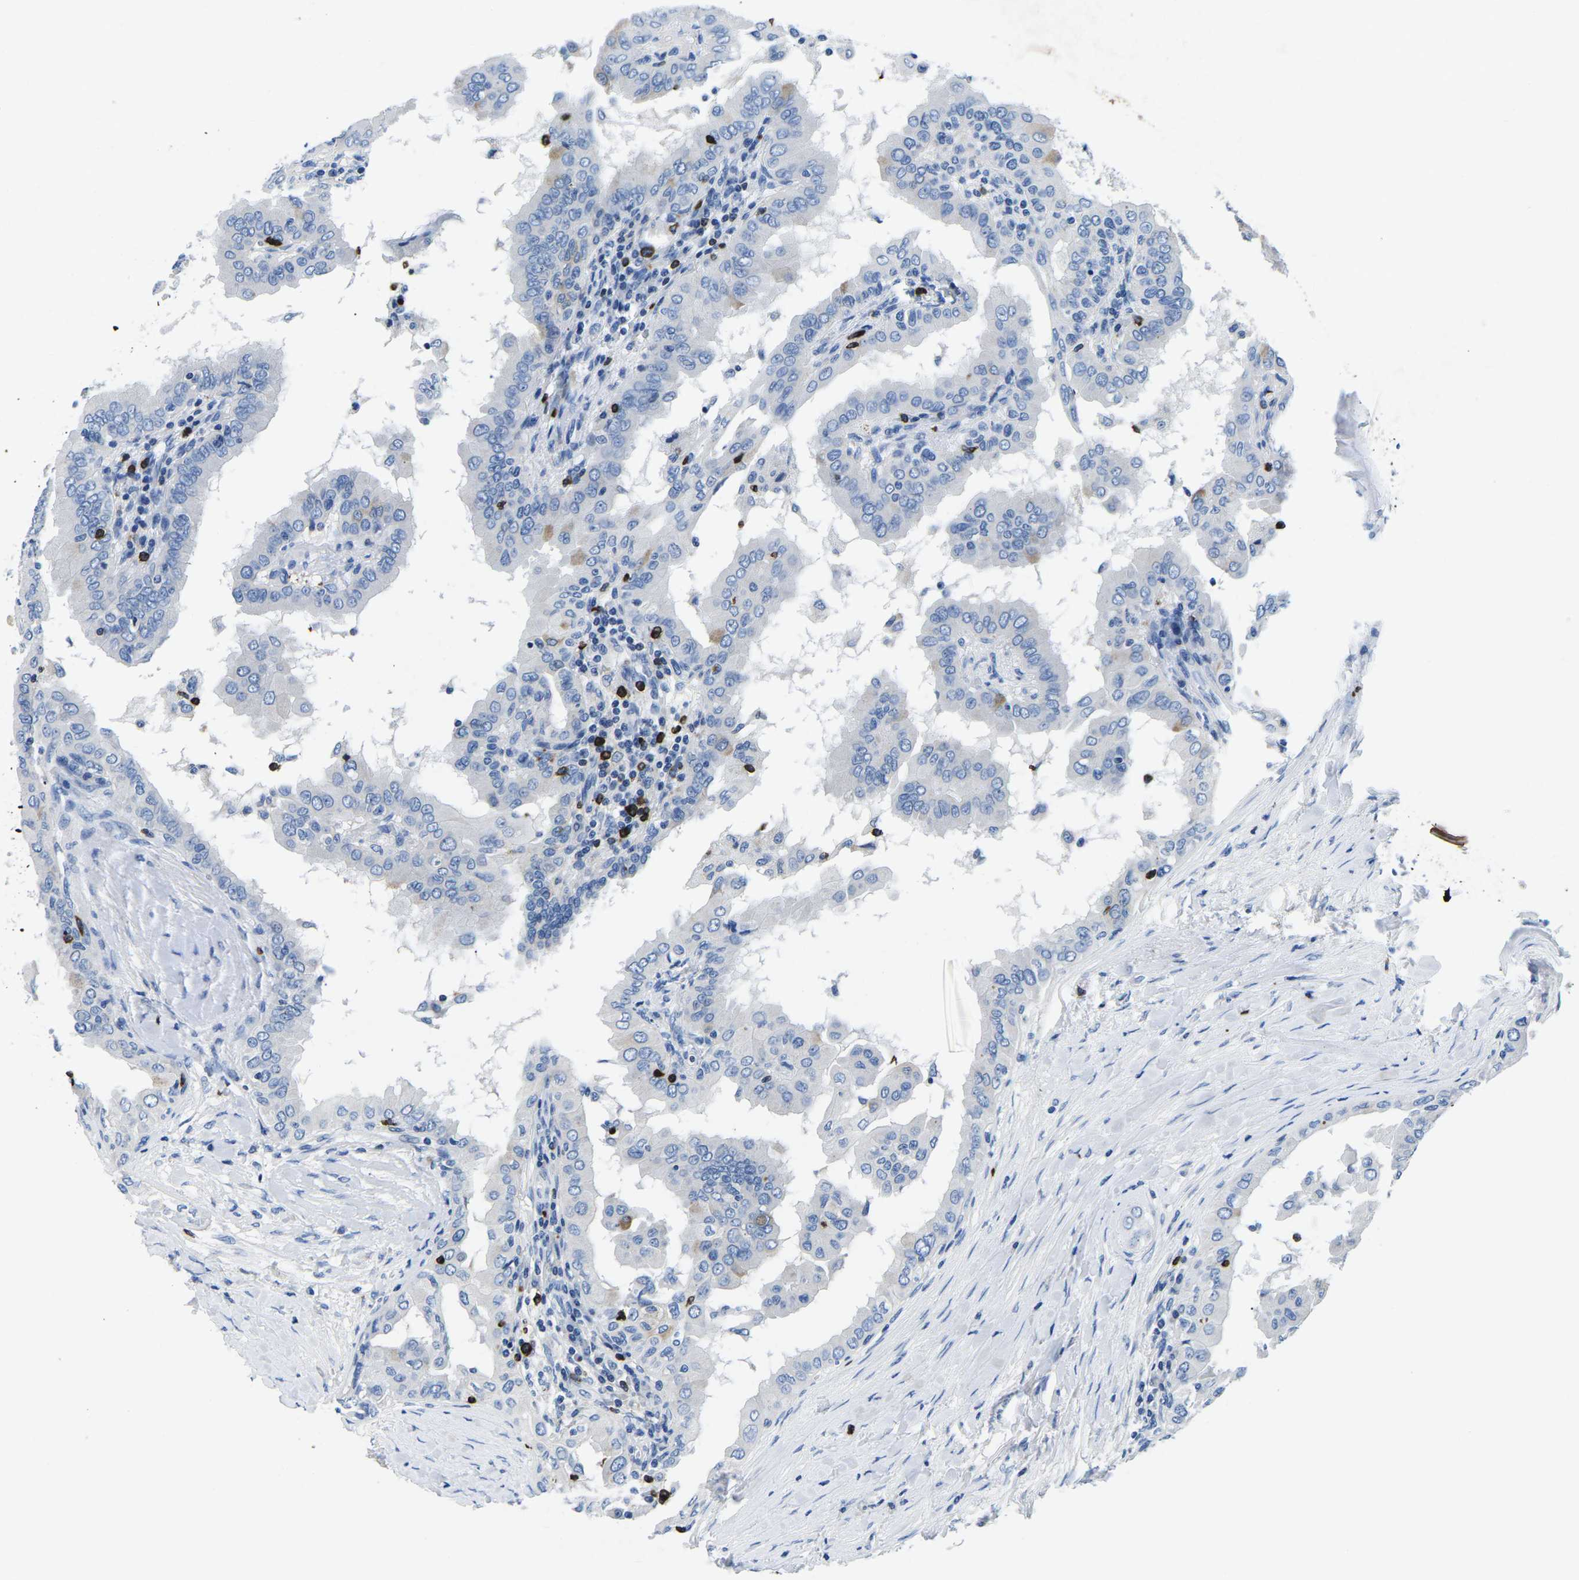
{"staining": {"intensity": "negative", "quantity": "none", "location": "none"}, "tissue": "thyroid cancer", "cell_type": "Tumor cells", "image_type": "cancer", "snomed": [{"axis": "morphology", "description": "Papillary adenocarcinoma, NOS"}, {"axis": "topography", "description": "Thyroid gland"}], "caption": "This histopathology image is of thyroid papillary adenocarcinoma stained with immunohistochemistry to label a protein in brown with the nuclei are counter-stained blue. There is no expression in tumor cells.", "gene": "CTSW", "patient": {"sex": "male", "age": 33}}